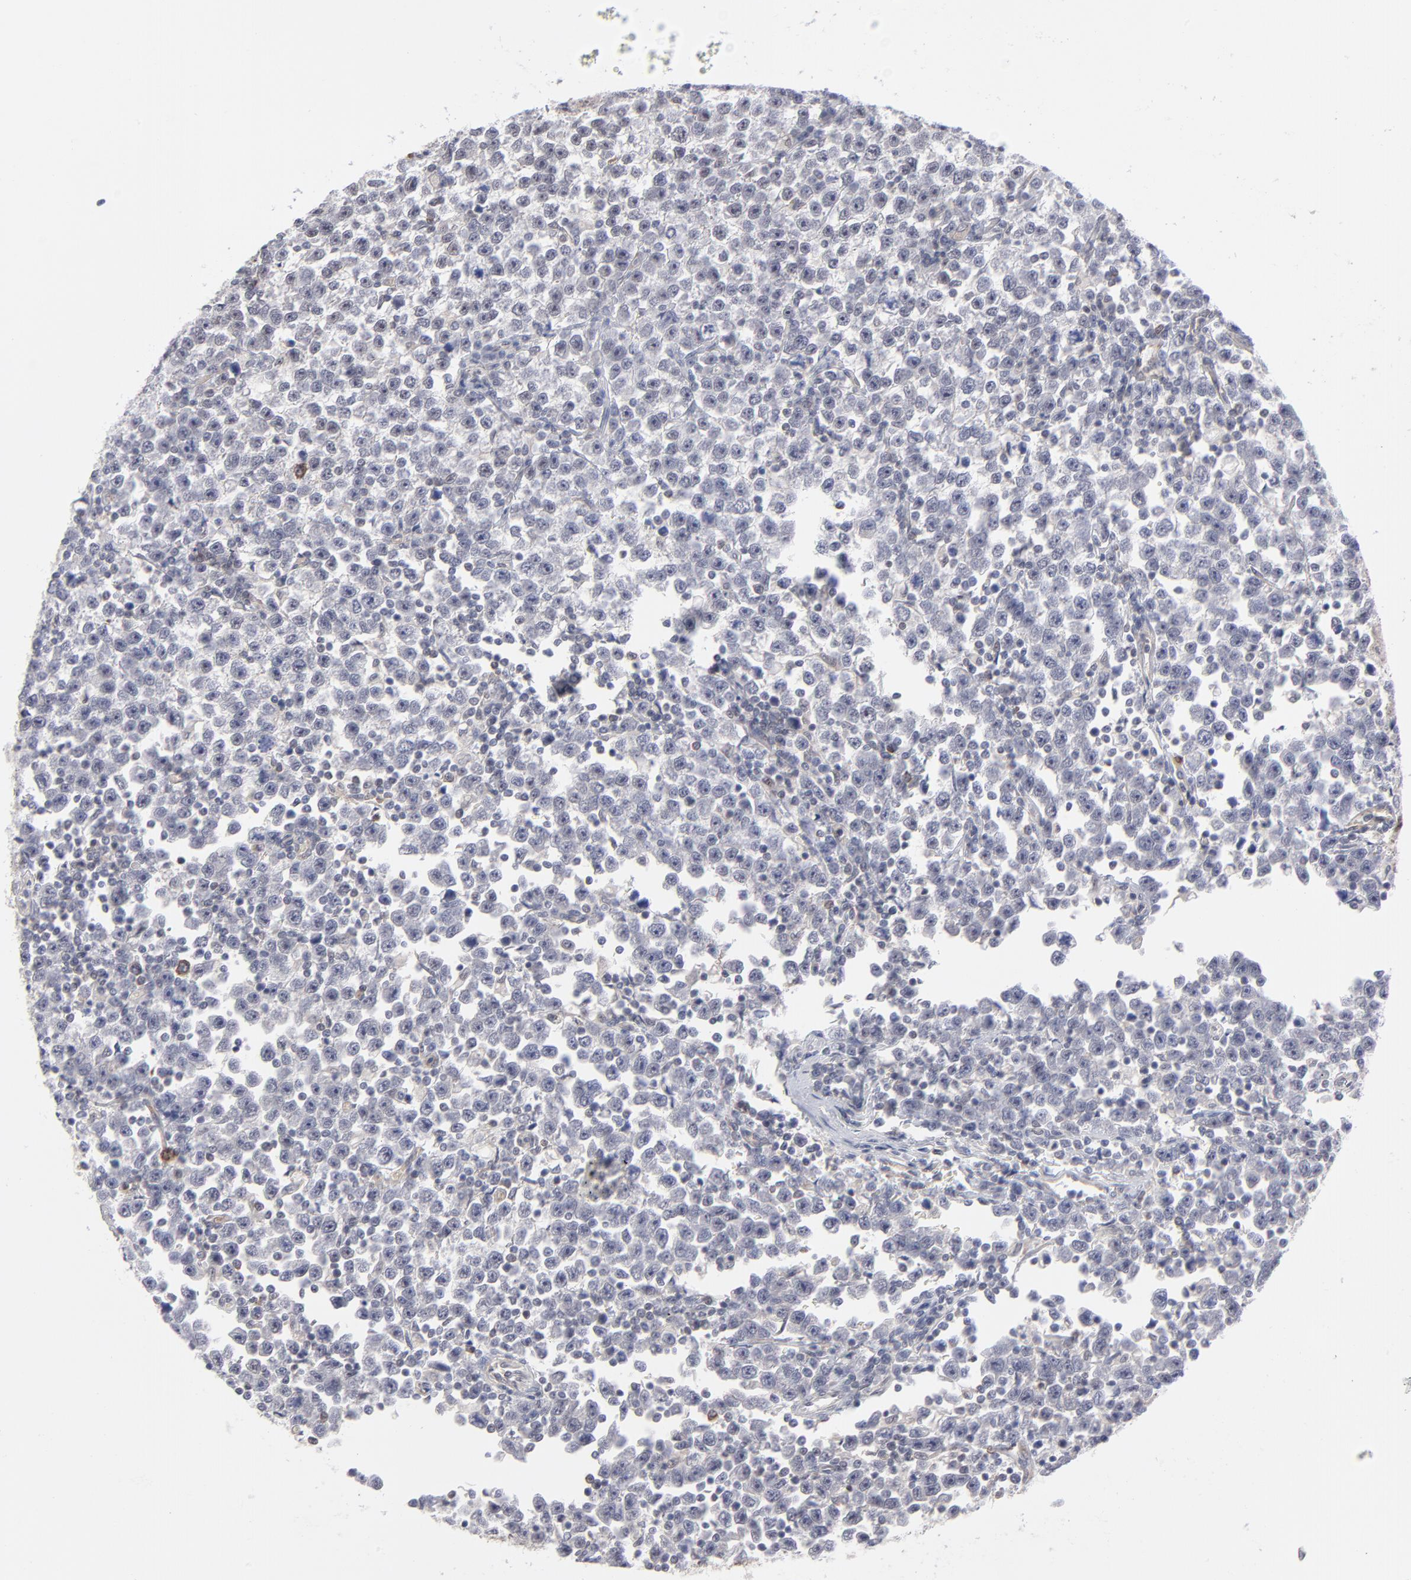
{"staining": {"intensity": "weak", "quantity": "25%-75%", "location": "cytoplasmic/membranous,nuclear"}, "tissue": "testis cancer", "cell_type": "Tumor cells", "image_type": "cancer", "snomed": [{"axis": "morphology", "description": "Seminoma, NOS"}, {"axis": "topography", "description": "Testis"}], "caption": "This micrograph displays immunohistochemistry (IHC) staining of human testis seminoma, with low weak cytoplasmic/membranous and nuclear expression in approximately 25%-75% of tumor cells.", "gene": "NBN", "patient": {"sex": "male", "age": 43}}